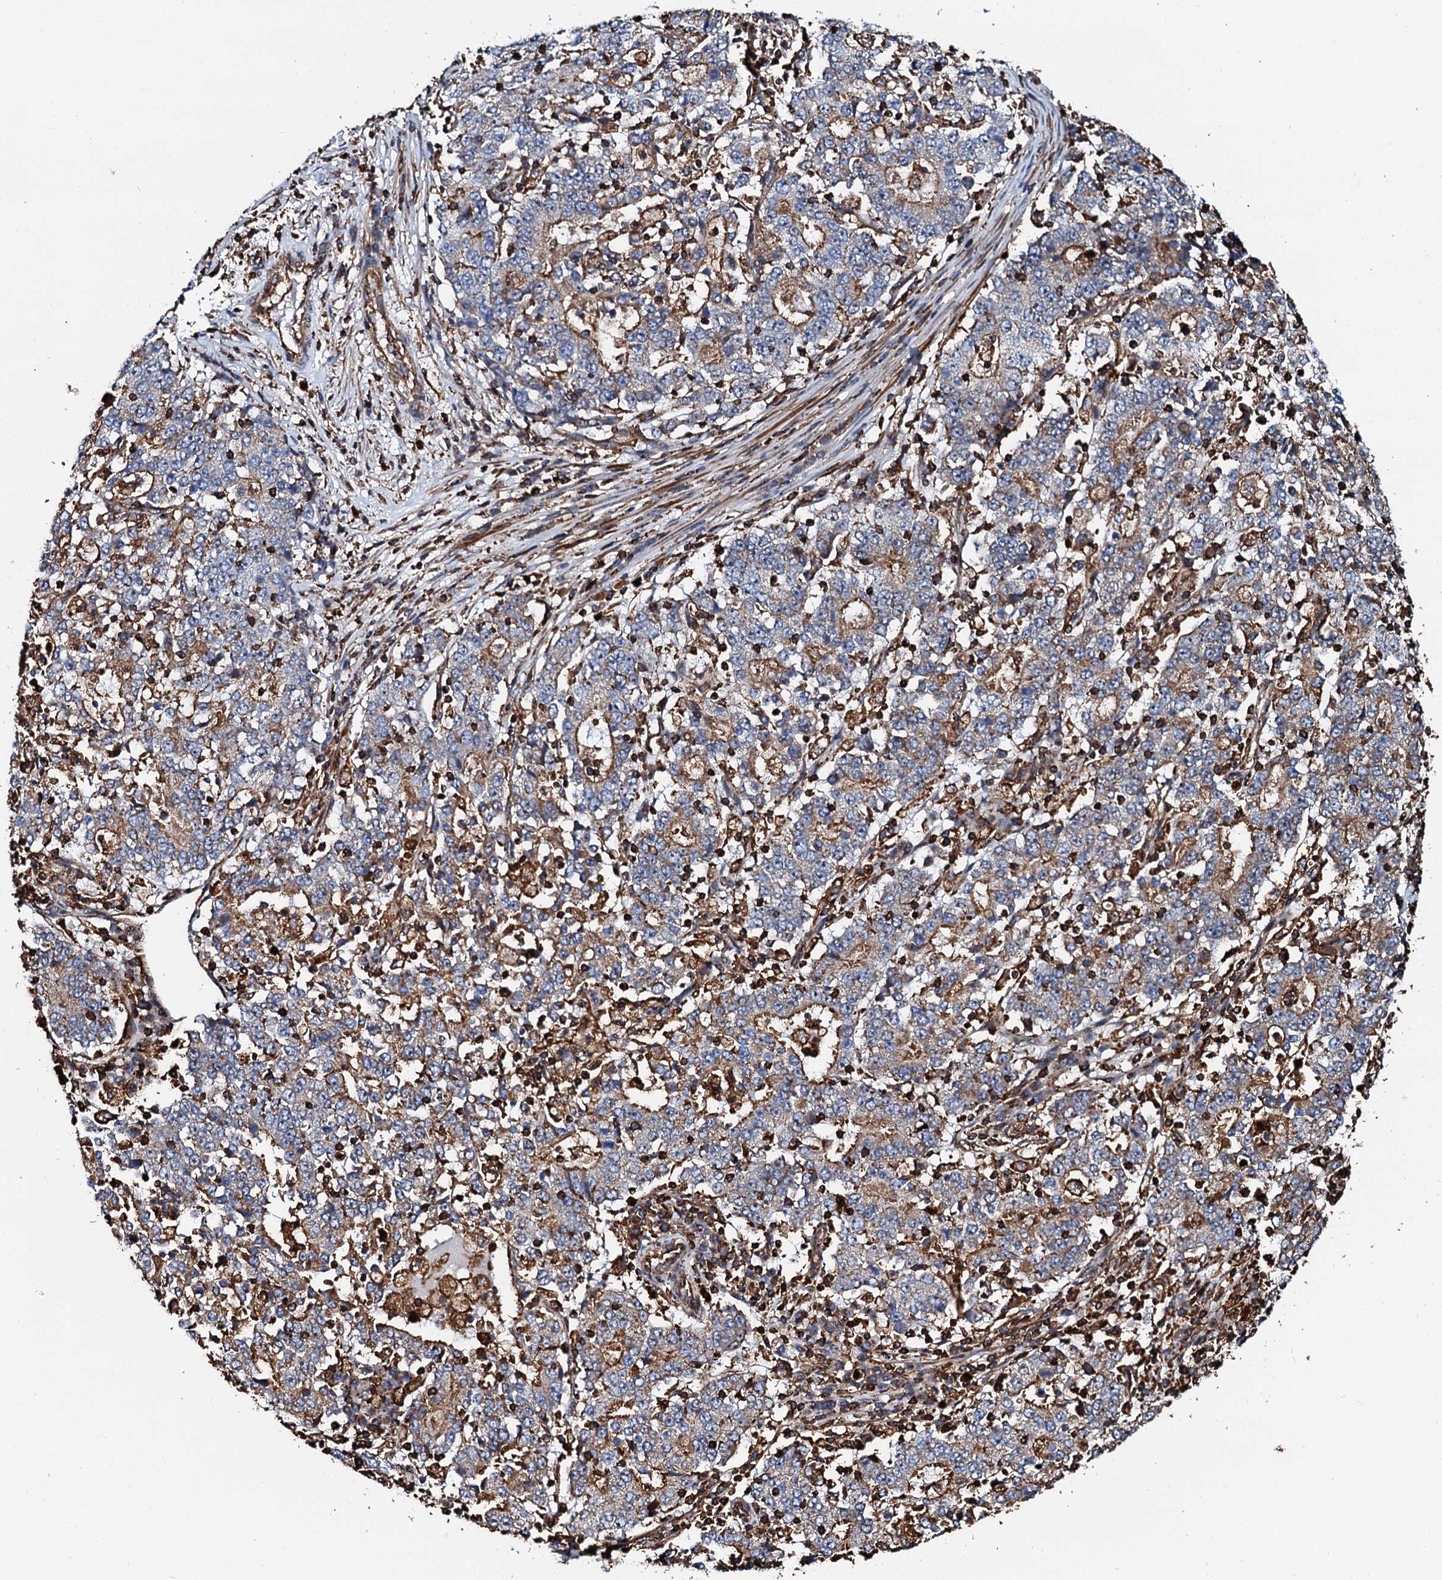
{"staining": {"intensity": "moderate", "quantity": "25%-75%", "location": "cytoplasmic/membranous"}, "tissue": "stomach cancer", "cell_type": "Tumor cells", "image_type": "cancer", "snomed": [{"axis": "morphology", "description": "Adenocarcinoma, NOS"}, {"axis": "topography", "description": "Stomach"}], "caption": "Immunohistochemistry (IHC) histopathology image of neoplastic tissue: human stomach cancer stained using immunohistochemistry shows medium levels of moderate protein expression localized specifically in the cytoplasmic/membranous of tumor cells, appearing as a cytoplasmic/membranous brown color.", "gene": "INTS10", "patient": {"sex": "male", "age": 59}}